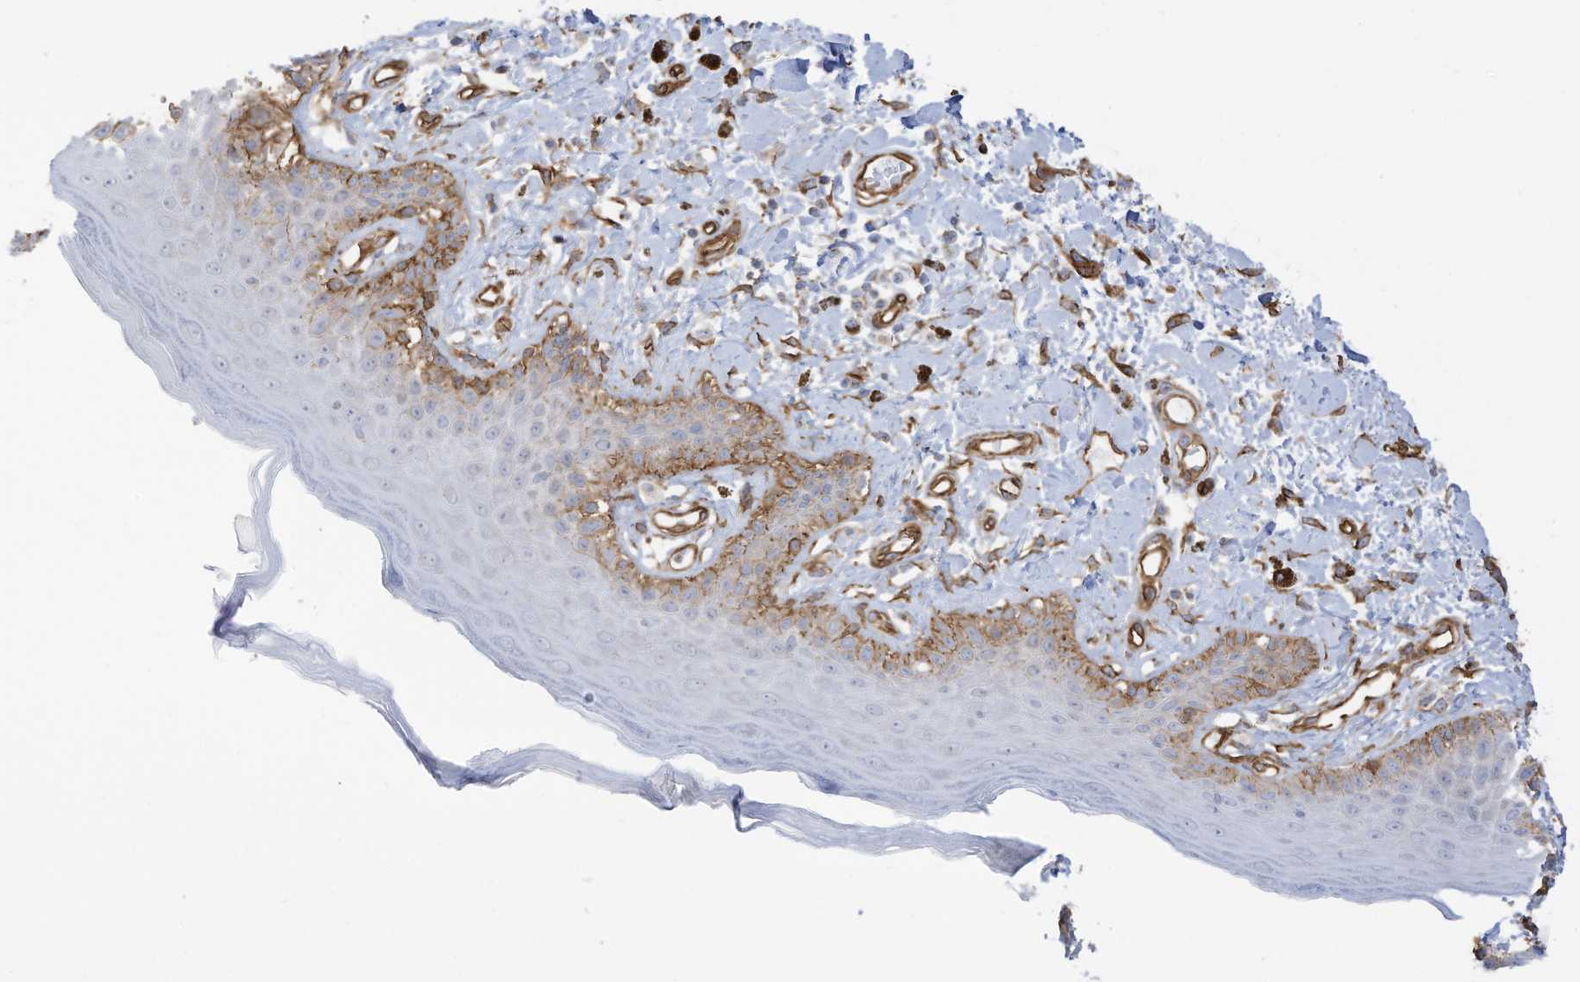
{"staining": {"intensity": "moderate", "quantity": "<25%", "location": "cytoplasmic/membranous"}, "tissue": "skin", "cell_type": "Epidermal cells", "image_type": "normal", "snomed": [{"axis": "morphology", "description": "Normal tissue, NOS"}, {"axis": "topography", "description": "Anal"}], "caption": "Unremarkable skin exhibits moderate cytoplasmic/membranous staining in about <25% of epidermal cells.", "gene": "ABCB7", "patient": {"sex": "female", "age": 78}}